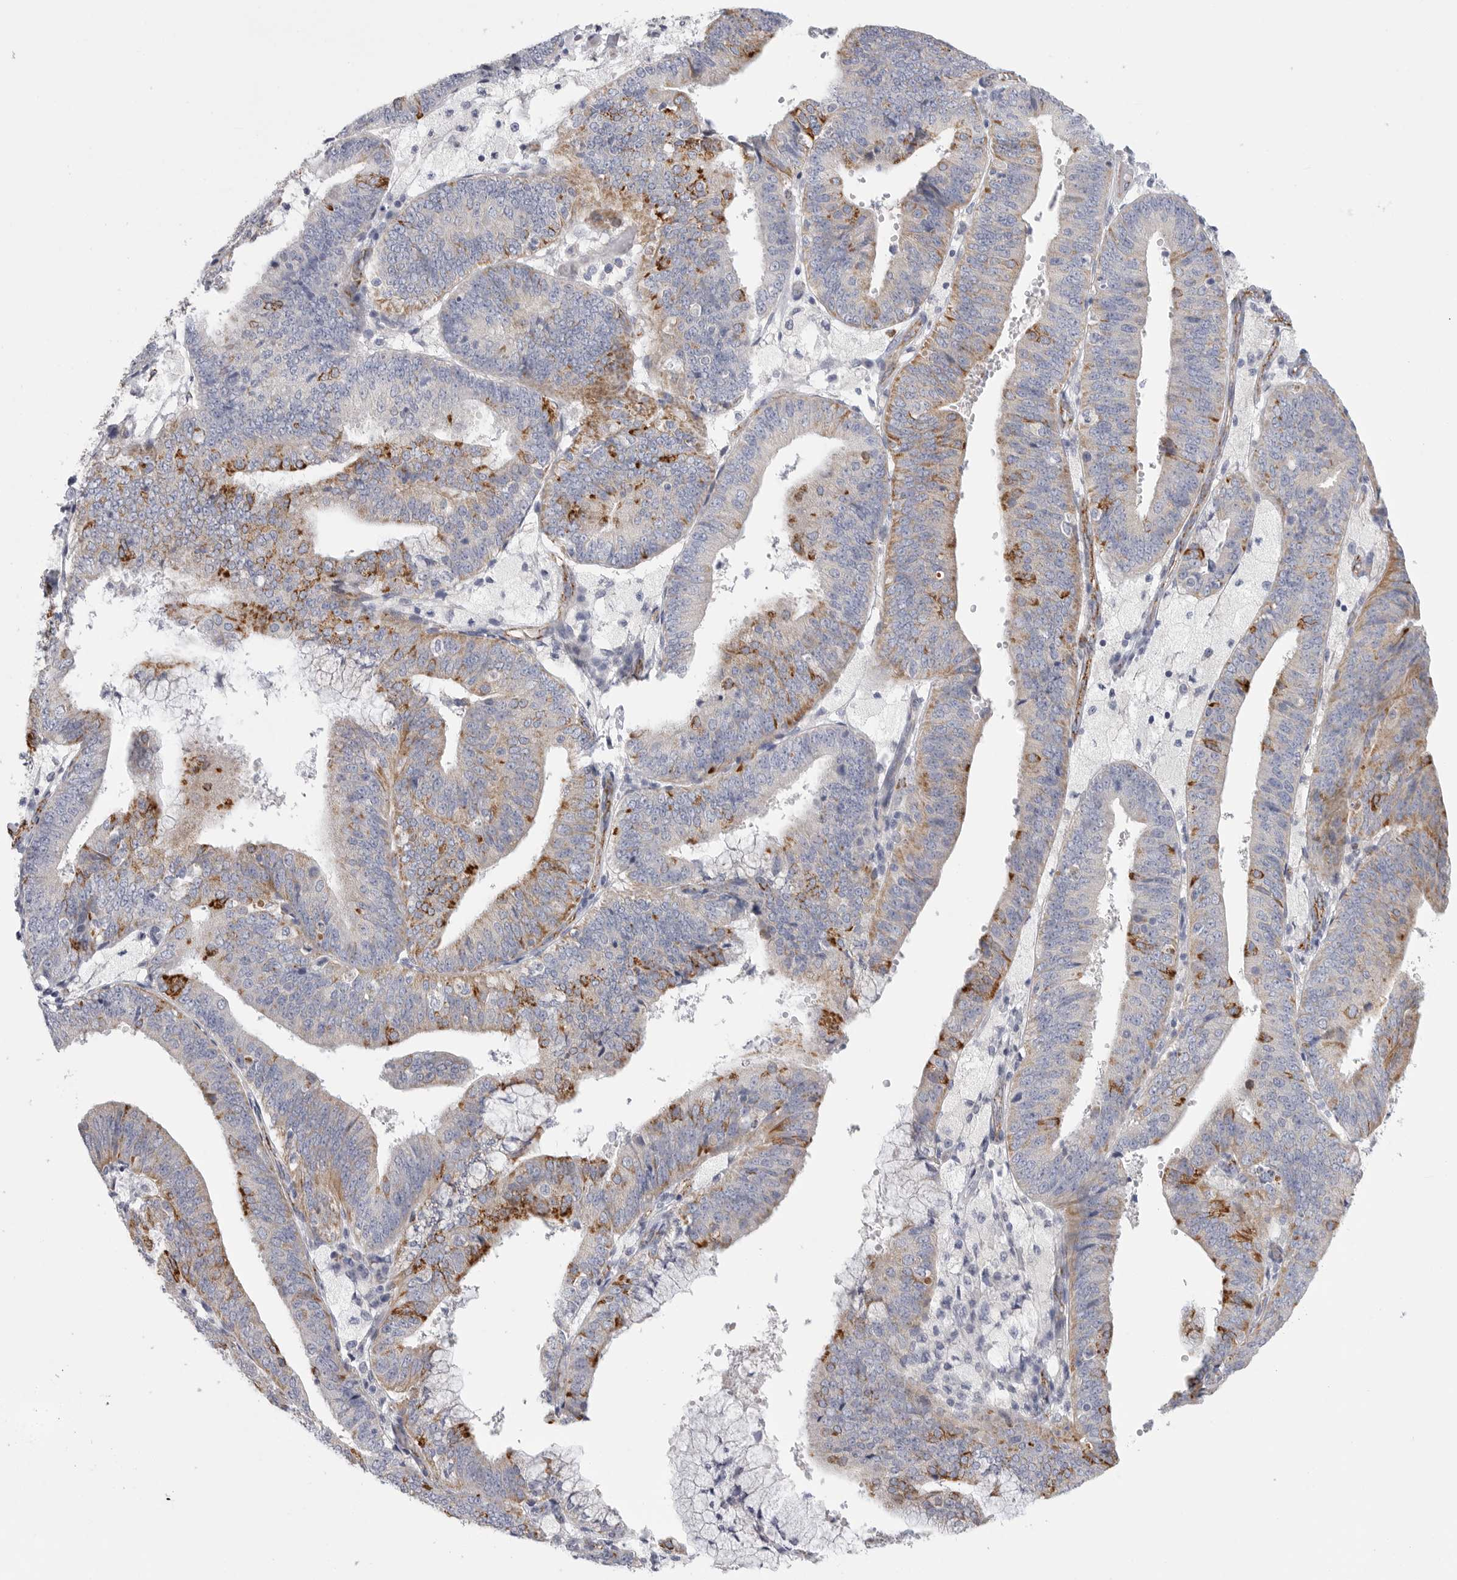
{"staining": {"intensity": "moderate", "quantity": "<25%", "location": "cytoplasmic/membranous"}, "tissue": "endometrial cancer", "cell_type": "Tumor cells", "image_type": "cancer", "snomed": [{"axis": "morphology", "description": "Adenocarcinoma, NOS"}, {"axis": "topography", "description": "Endometrium"}], "caption": "This photomicrograph reveals endometrial adenocarcinoma stained with IHC to label a protein in brown. The cytoplasmic/membranous of tumor cells show moderate positivity for the protein. Nuclei are counter-stained blue.", "gene": "ELP3", "patient": {"sex": "female", "age": 63}}